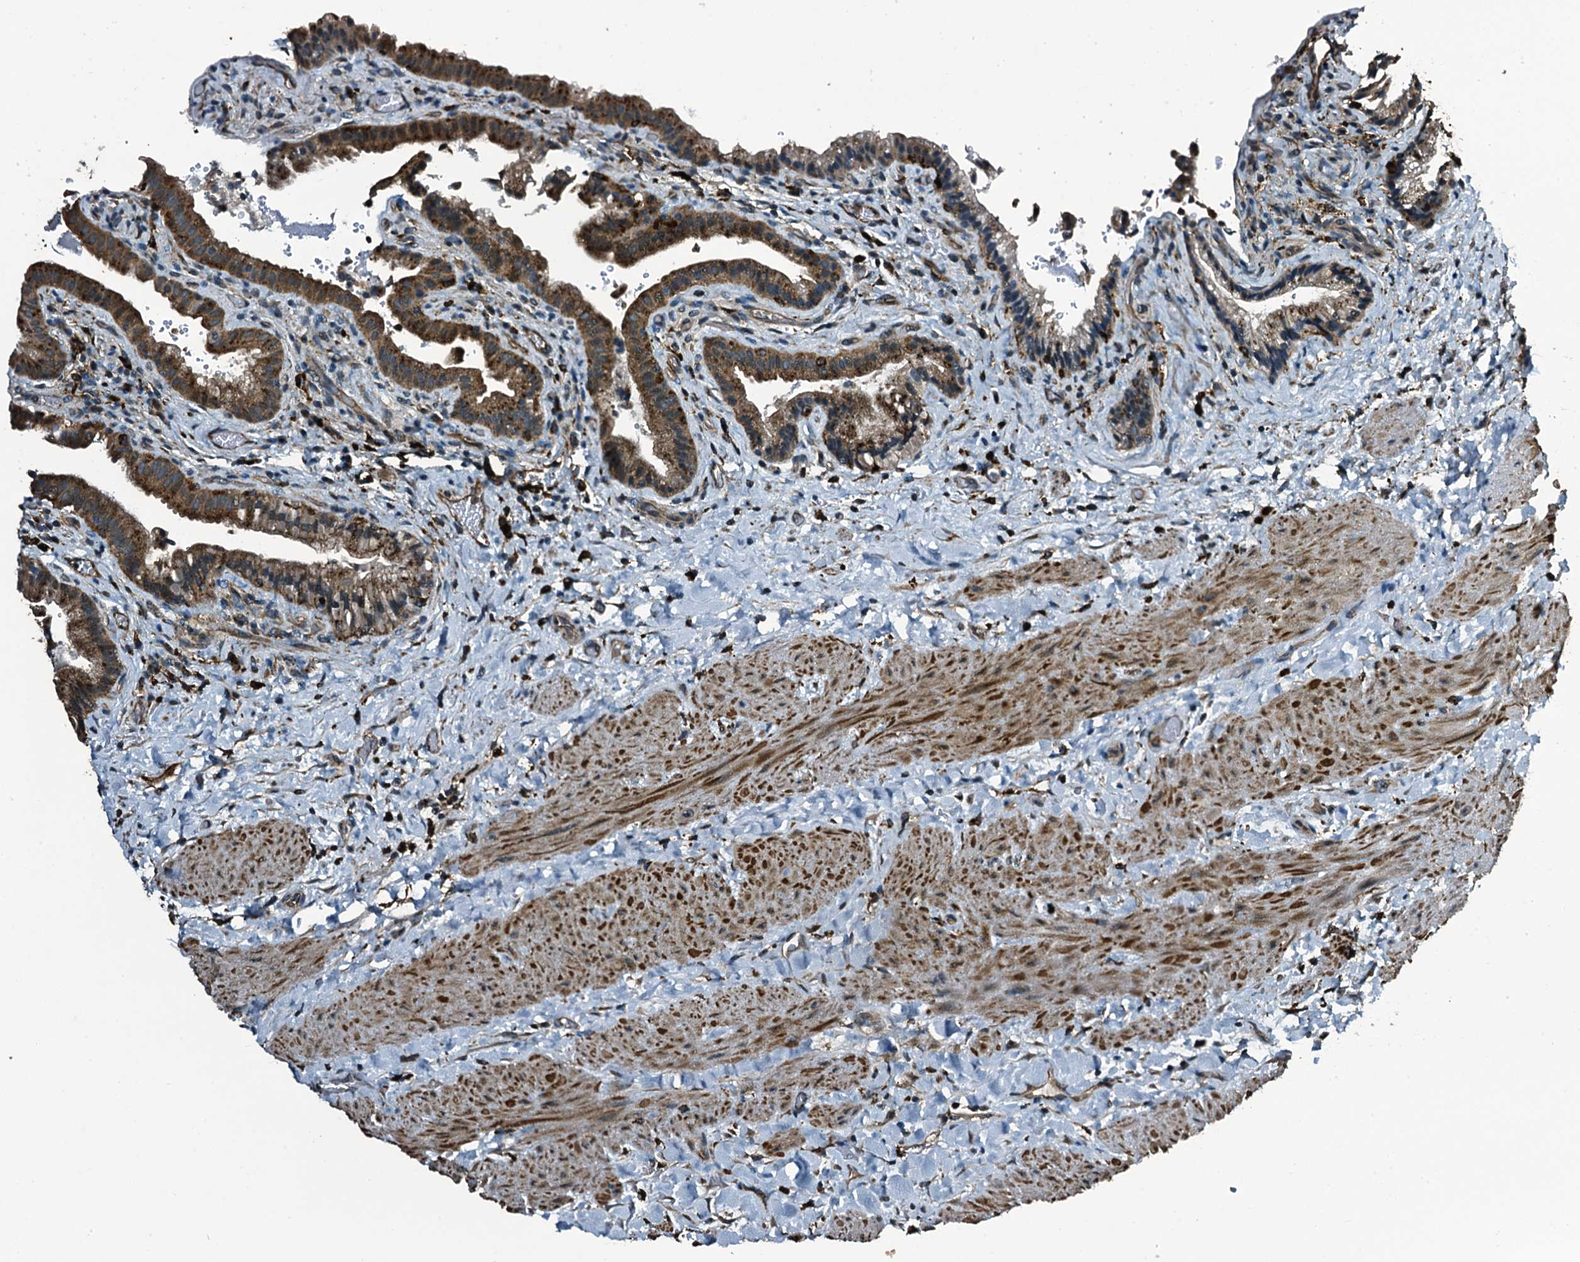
{"staining": {"intensity": "strong", "quantity": ">75%", "location": "cytoplasmic/membranous"}, "tissue": "gallbladder", "cell_type": "Glandular cells", "image_type": "normal", "snomed": [{"axis": "morphology", "description": "Normal tissue, NOS"}, {"axis": "topography", "description": "Gallbladder"}], "caption": "Protein staining reveals strong cytoplasmic/membranous staining in approximately >75% of glandular cells in unremarkable gallbladder. (DAB (3,3'-diaminobenzidine) IHC, brown staining for protein, blue staining for nuclei).", "gene": "TPGS2", "patient": {"sex": "male", "age": 24}}